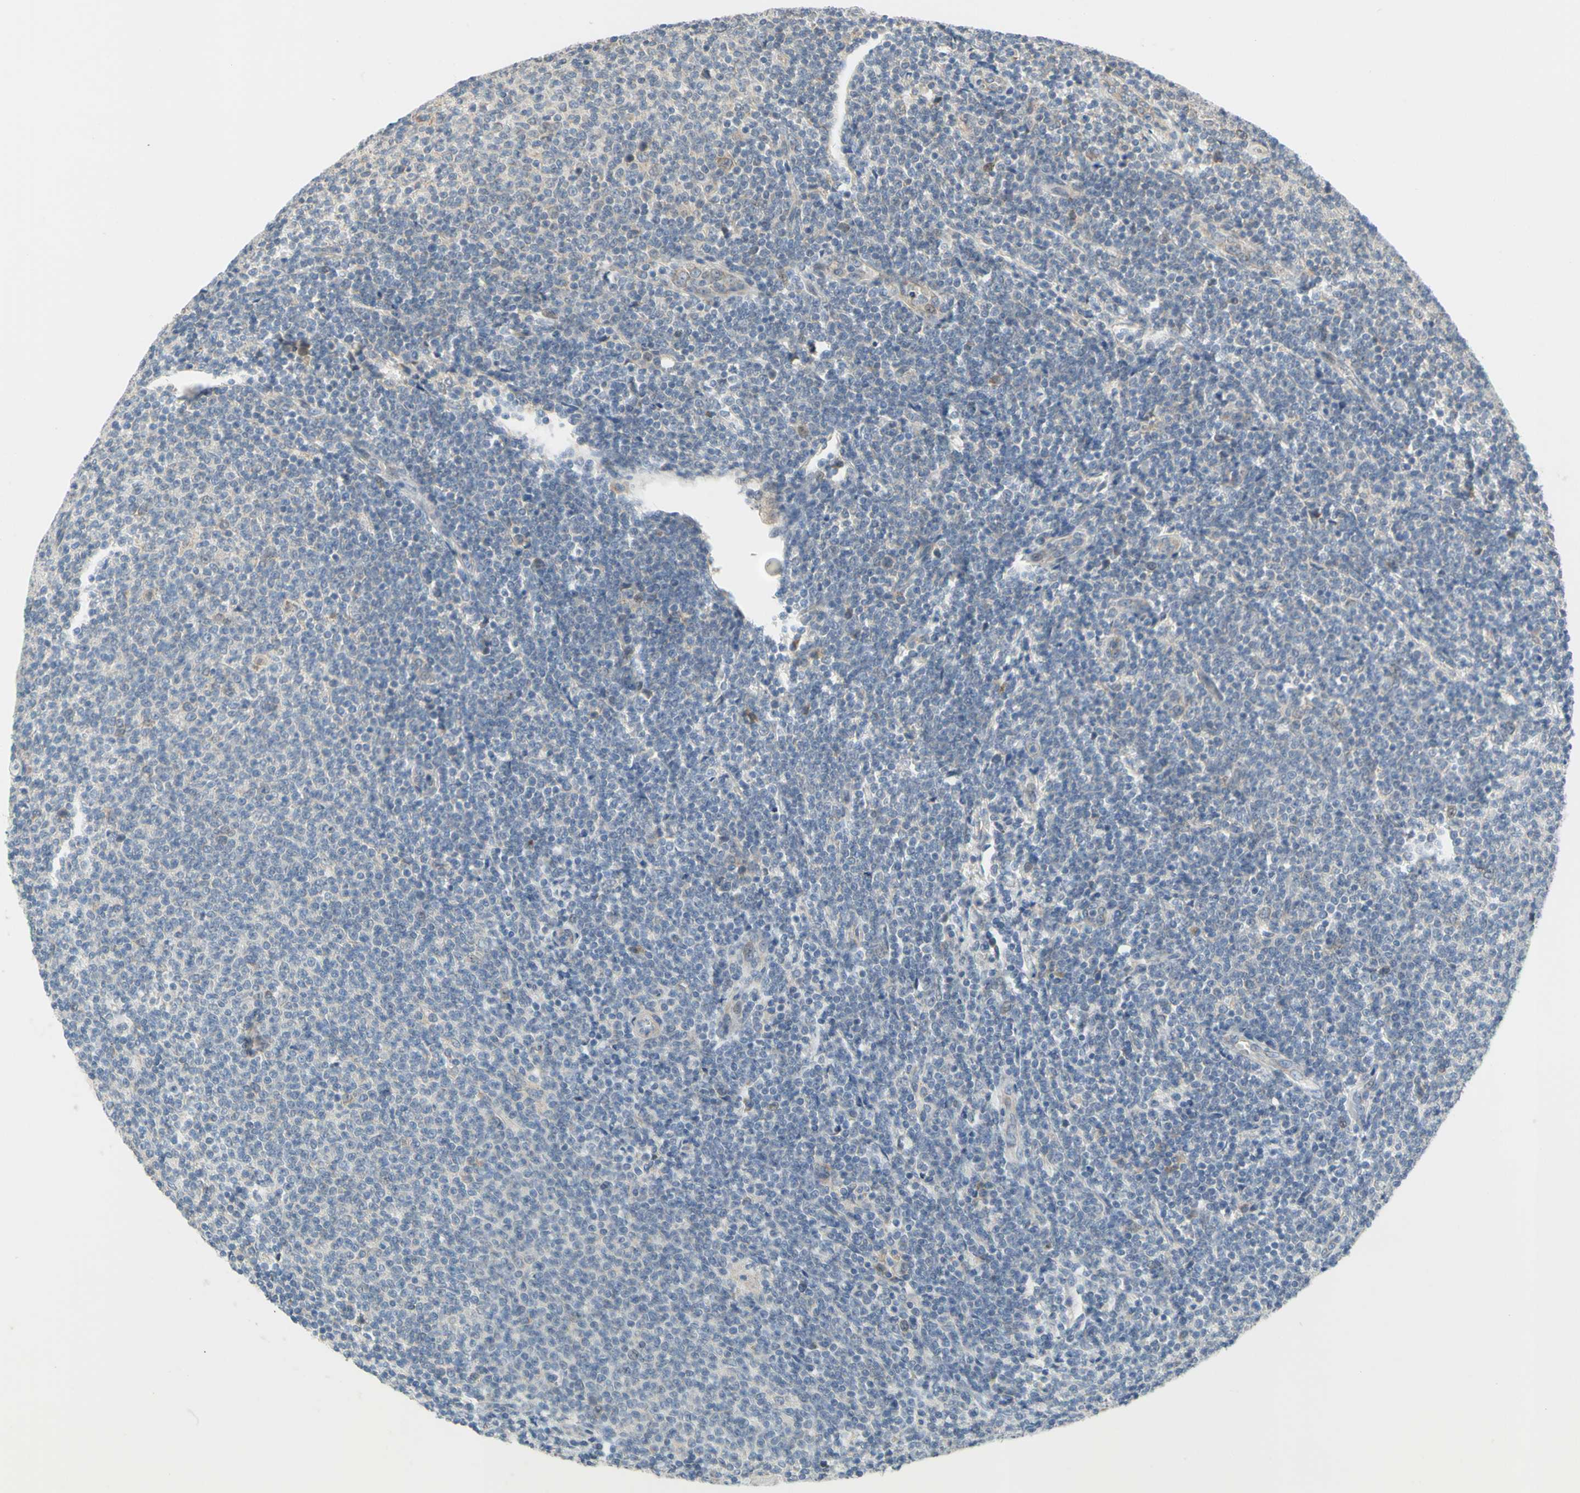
{"staining": {"intensity": "weak", "quantity": "<25%", "location": "cytoplasmic/membranous"}, "tissue": "lymphoma", "cell_type": "Tumor cells", "image_type": "cancer", "snomed": [{"axis": "morphology", "description": "Malignant lymphoma, non-Hodgkin's type, Low grade"}, {"axis": "topography", "description": "Lymph node"}], "caption": "There is no significant staining in tumor cells of lymphoma.", "gene": "CCNB2", "patient": {"sex": "male", "age": 66}}